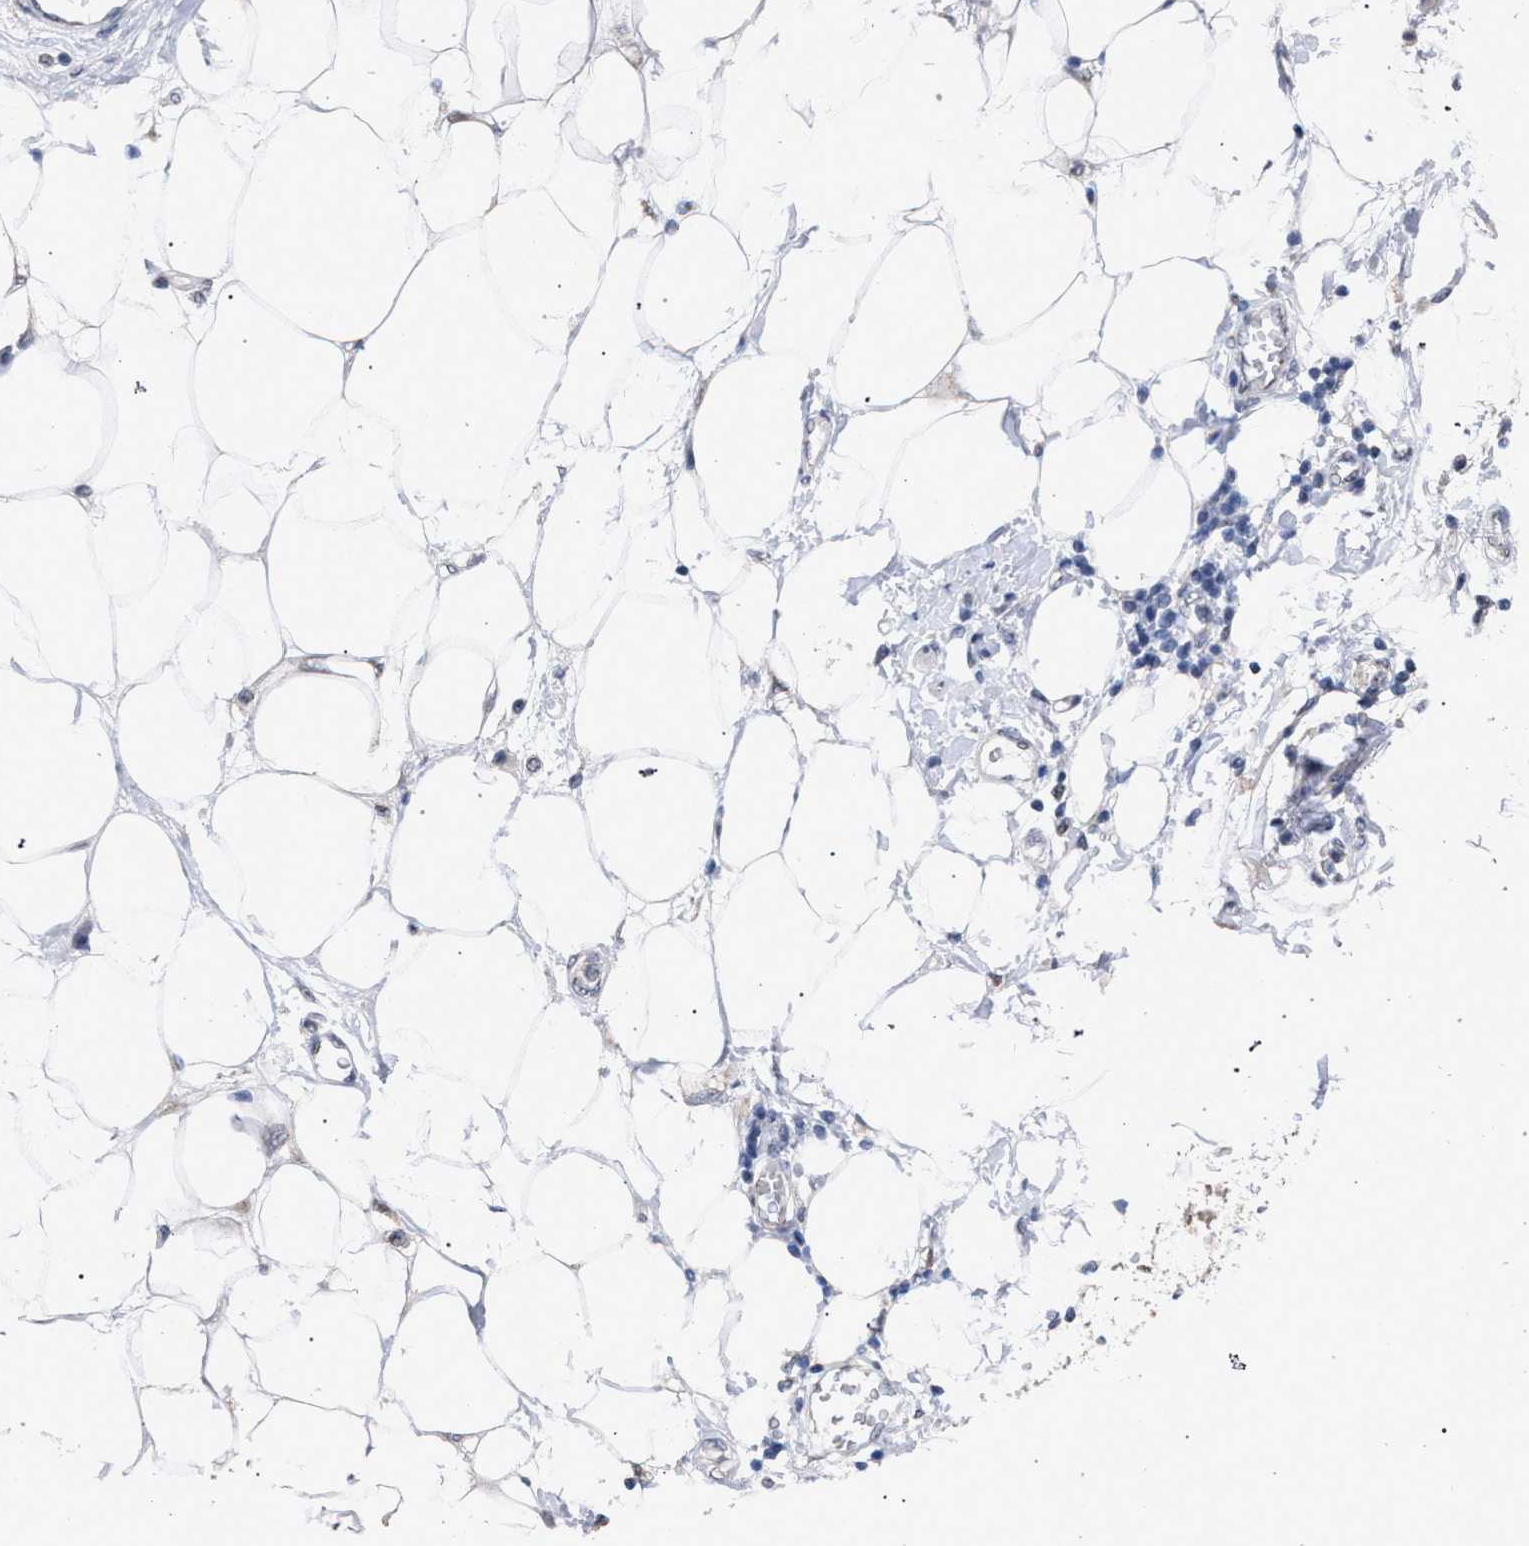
{"staining": {"intensity": "weak", "quantity": ">75%", "location": "cytoplasmic/membranous"}, "tissue": "adipose tissue", "cell_type": "Adipocytes", "image_type": "normal", "snomed": [{"axis": "morphology", "description": "Normal tissue, NOS"}, {"axis": "morphology", "description": "Adenocarcinoma, NOS"}, {"axis": "topography", "description": "Duodenum"}, {"axis": "topography", "description": "Peripheral nerve tissue"}], "caption": "DAB immunohistochemical staining of normal human adipose tissue displays weak cytoplasmic/membranous protein staining in approximately >75% of adipocytes.", "gene": "GOLGA2", "patient": {"sex": "female", "age": 60}}